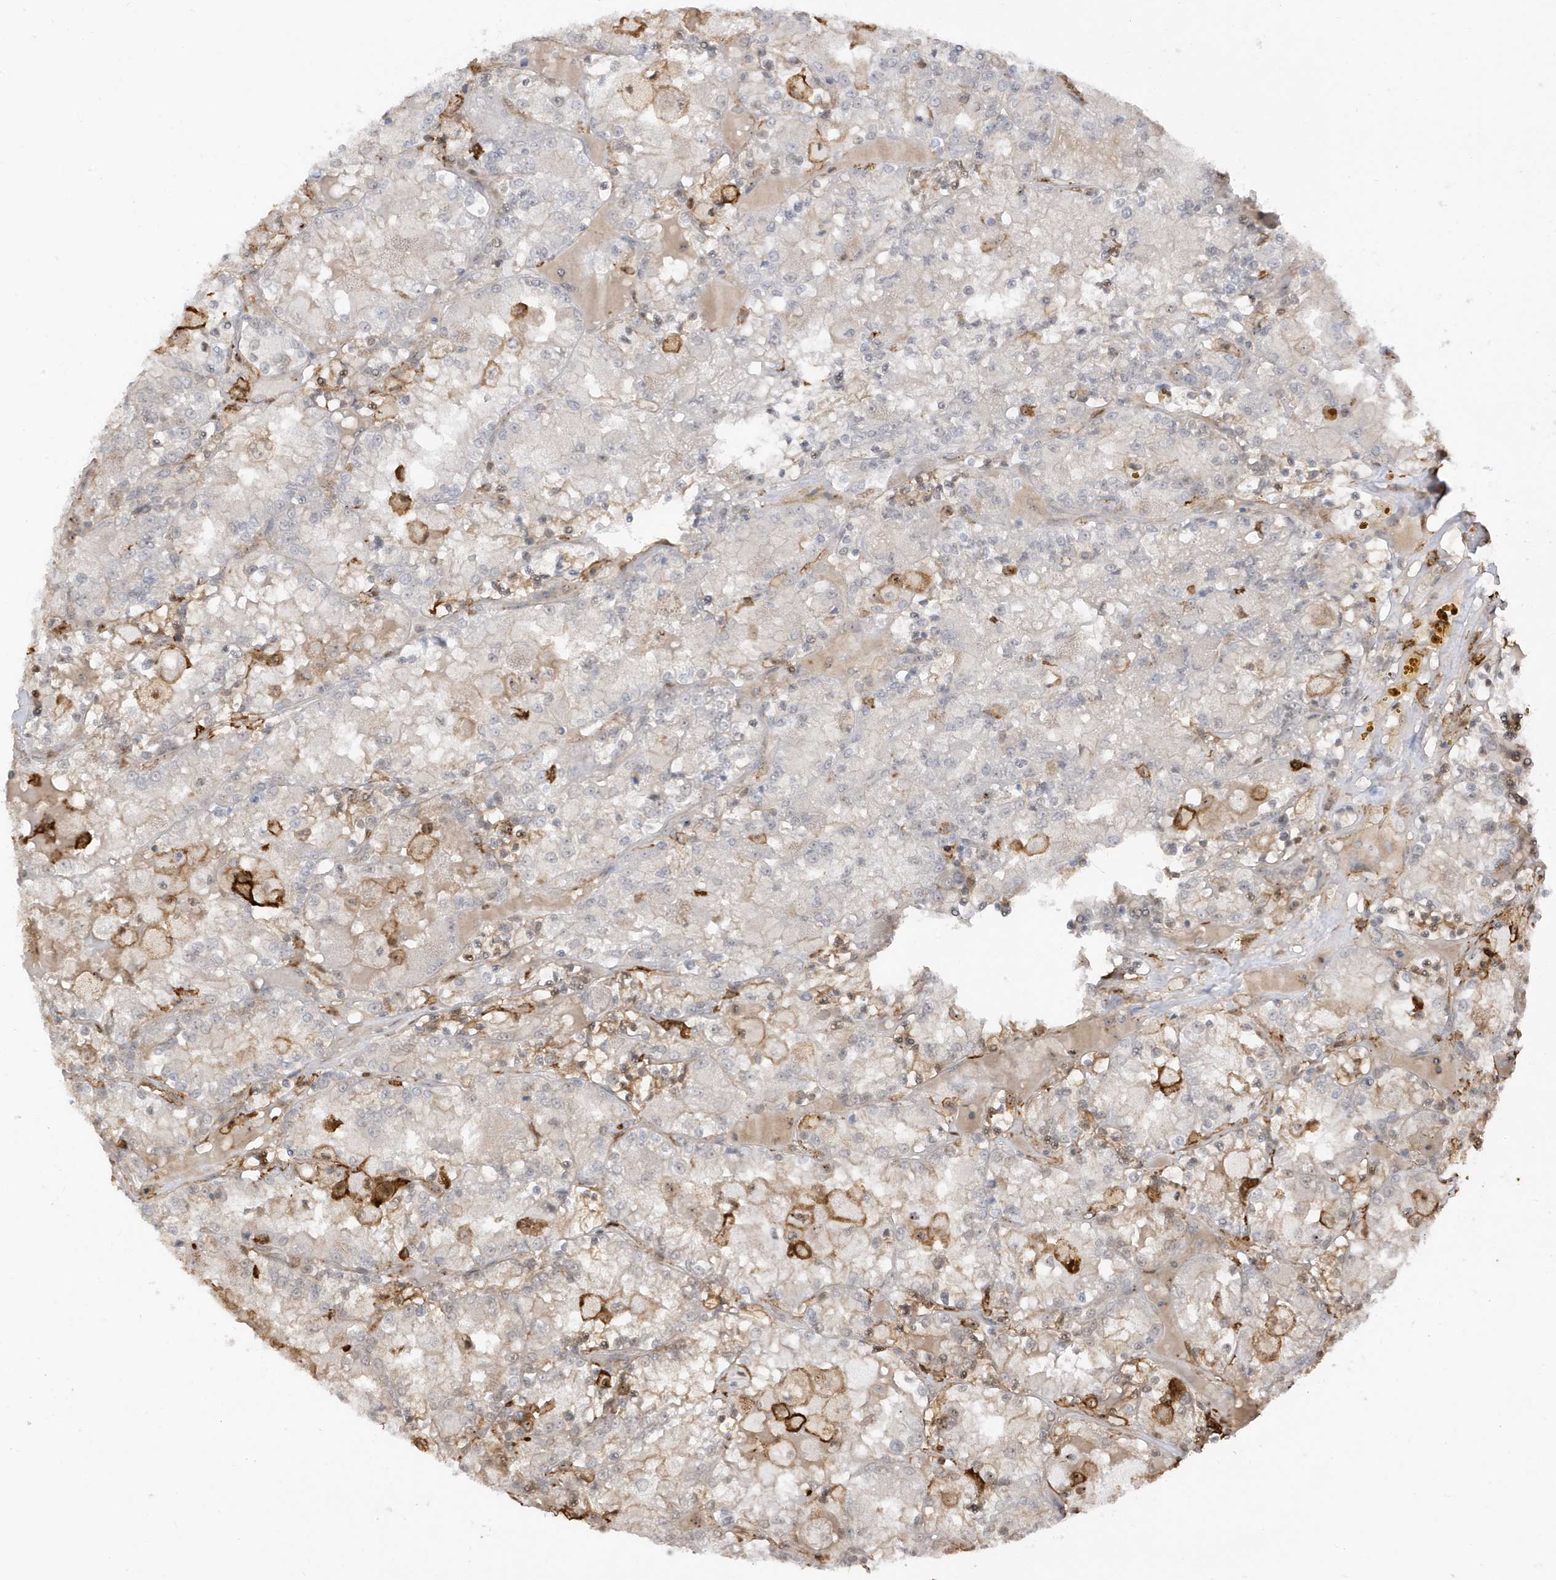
{"staining": {"intensity": "negative", "quantity": "none", "location": "none"}, "tissue": "renal cancer", "cell_type": "Tumor cells", "image_type": "cancer", "snomed": [{"axis": "morphology", "description": "Adenocarcinoma, NOS"}, {"axis": "topography", "description": "Kidney"}], "caption": "This is an immunohistochemistry (IHC) photomicrograph of human renal adenocarcinoma. There is no staining in tumor cells.", "gene": "PHACTR2", "patient": {"sex": "female", "age": 56}}